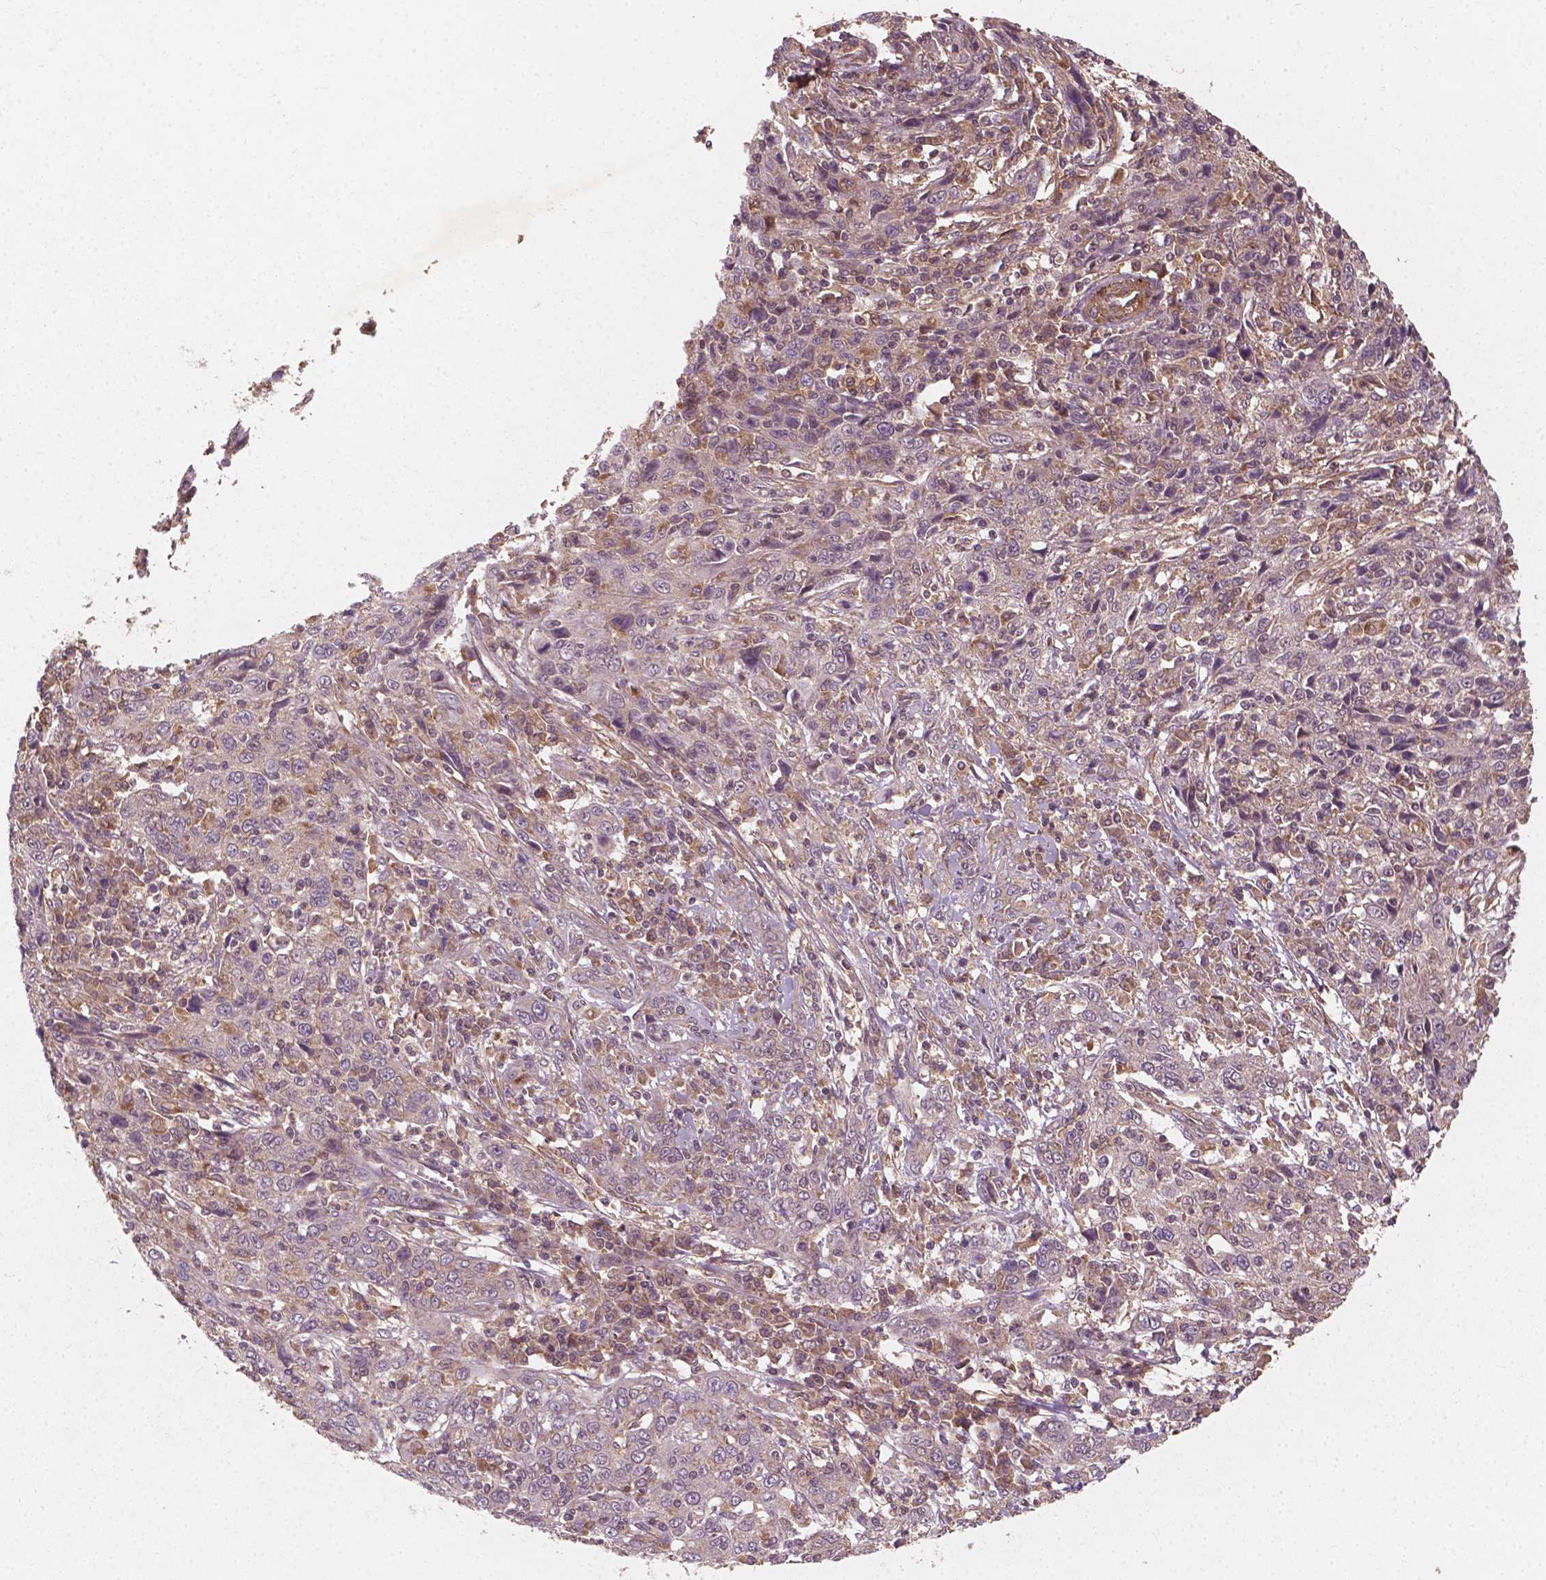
{"staining": {"intensity": "weak", "quantity": "<25%", "location": "cytoplasmic/membranous"}, "tissue": "cervical cancer", "cell_type": "Tumor cells", "image_type": "cancer", "snomed": [{"axis": "morphology", "description": "Squamous cell carcinoma, NOS"}, {"axis": "topography", "description": "Cervix"}], "caption": "Cervical cancer stained for a protein using IHC displays no expression tumor cells.", "gene": "CYFIP2", "patient": {"sex": "female", "age": 46}}